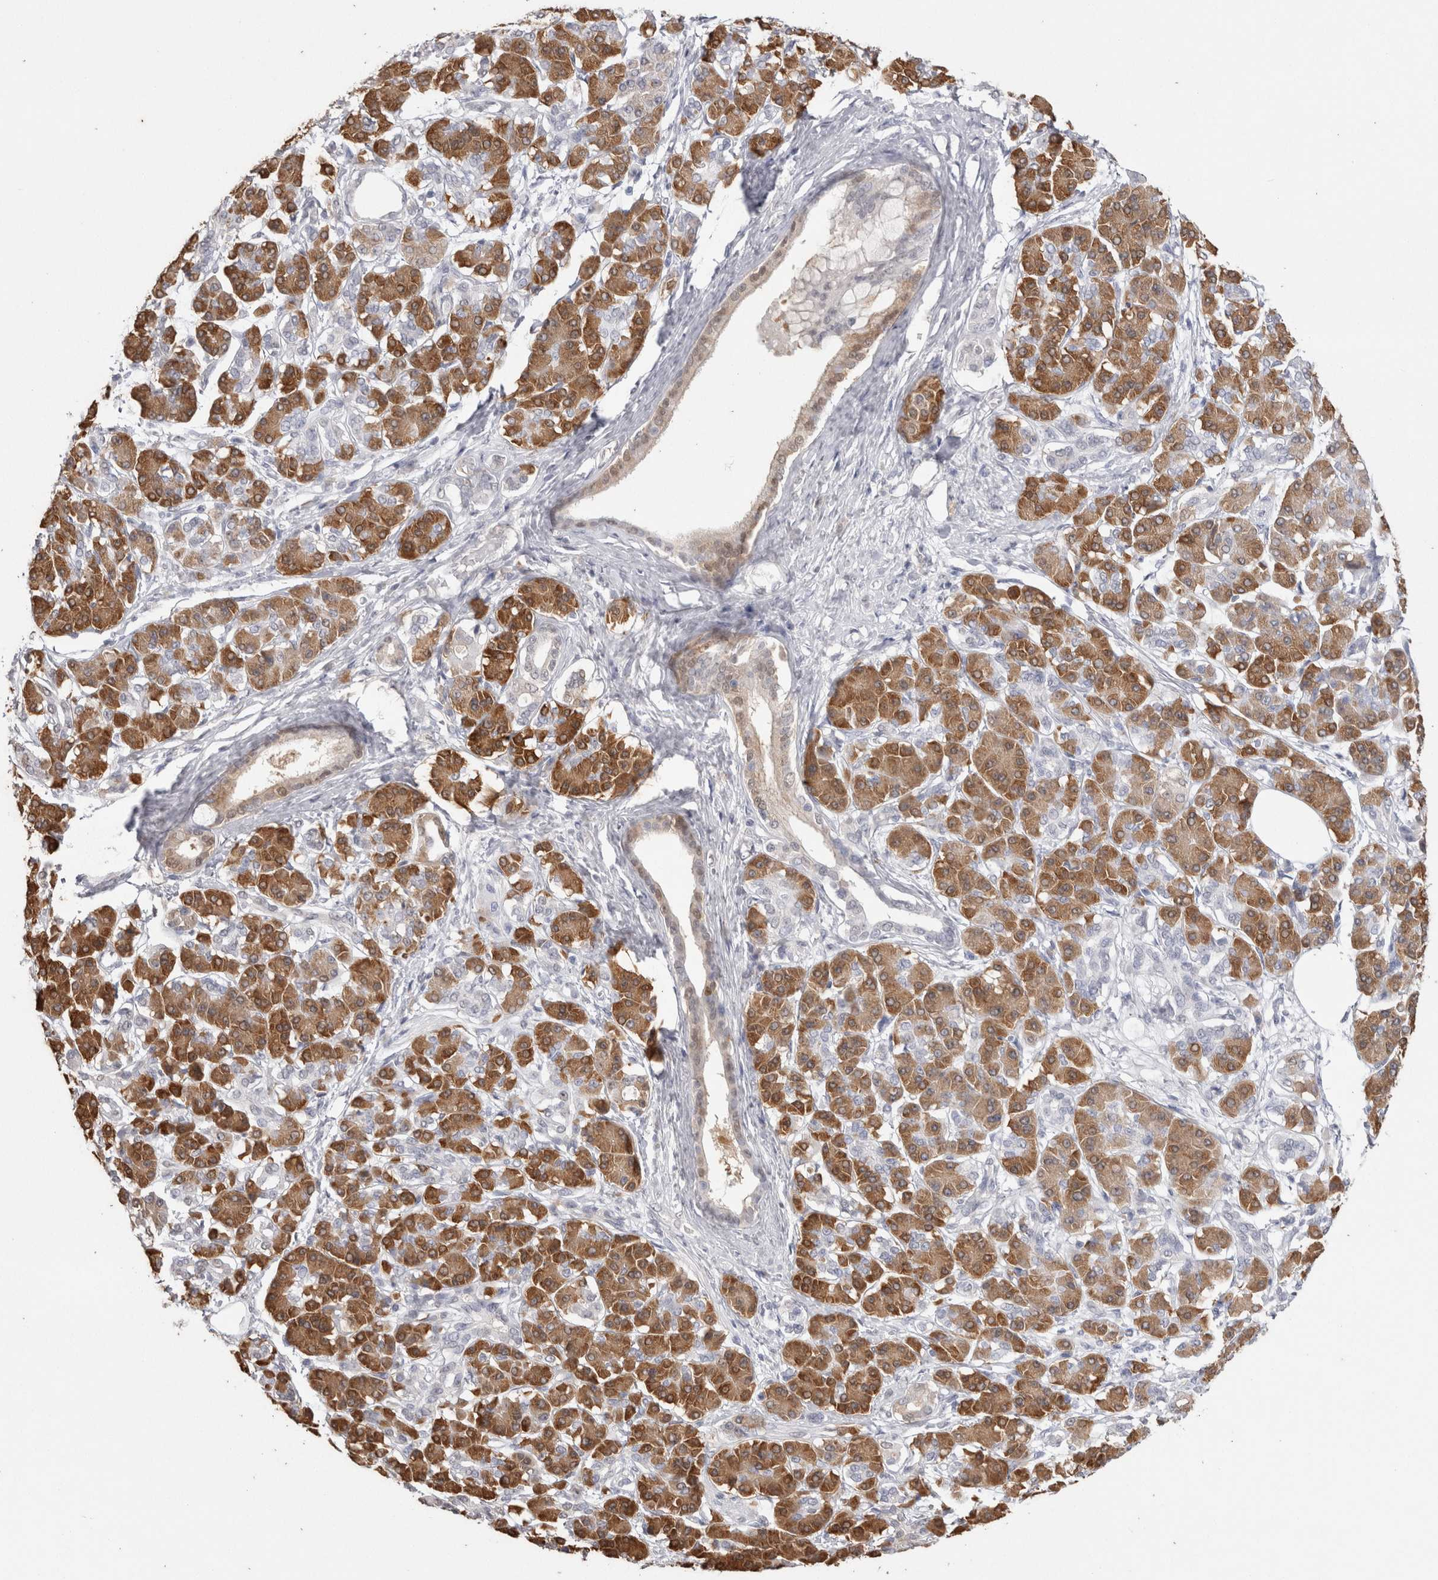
{"staining": {"intensity": "moderate", "quantity": ">75%", "location": "cytoplasmic/membranous"}, "tissue": "pancreatic cancer", "cell_type": "Tumor cells", "image_type": "cancer", "snomed": [{"axis": "morphology", "description": "Adenocarcinoma, NOS"}, {"axis": "topography", "description": "Pancreas"}], "caption": "Protein staining of pancreatic cancer tissue shows moderate cytoplasmic/membranous expression in approximately >75% of tumor cells.", "gene": "LGALS2", "patient": {"sex": "female", "age": 56}}